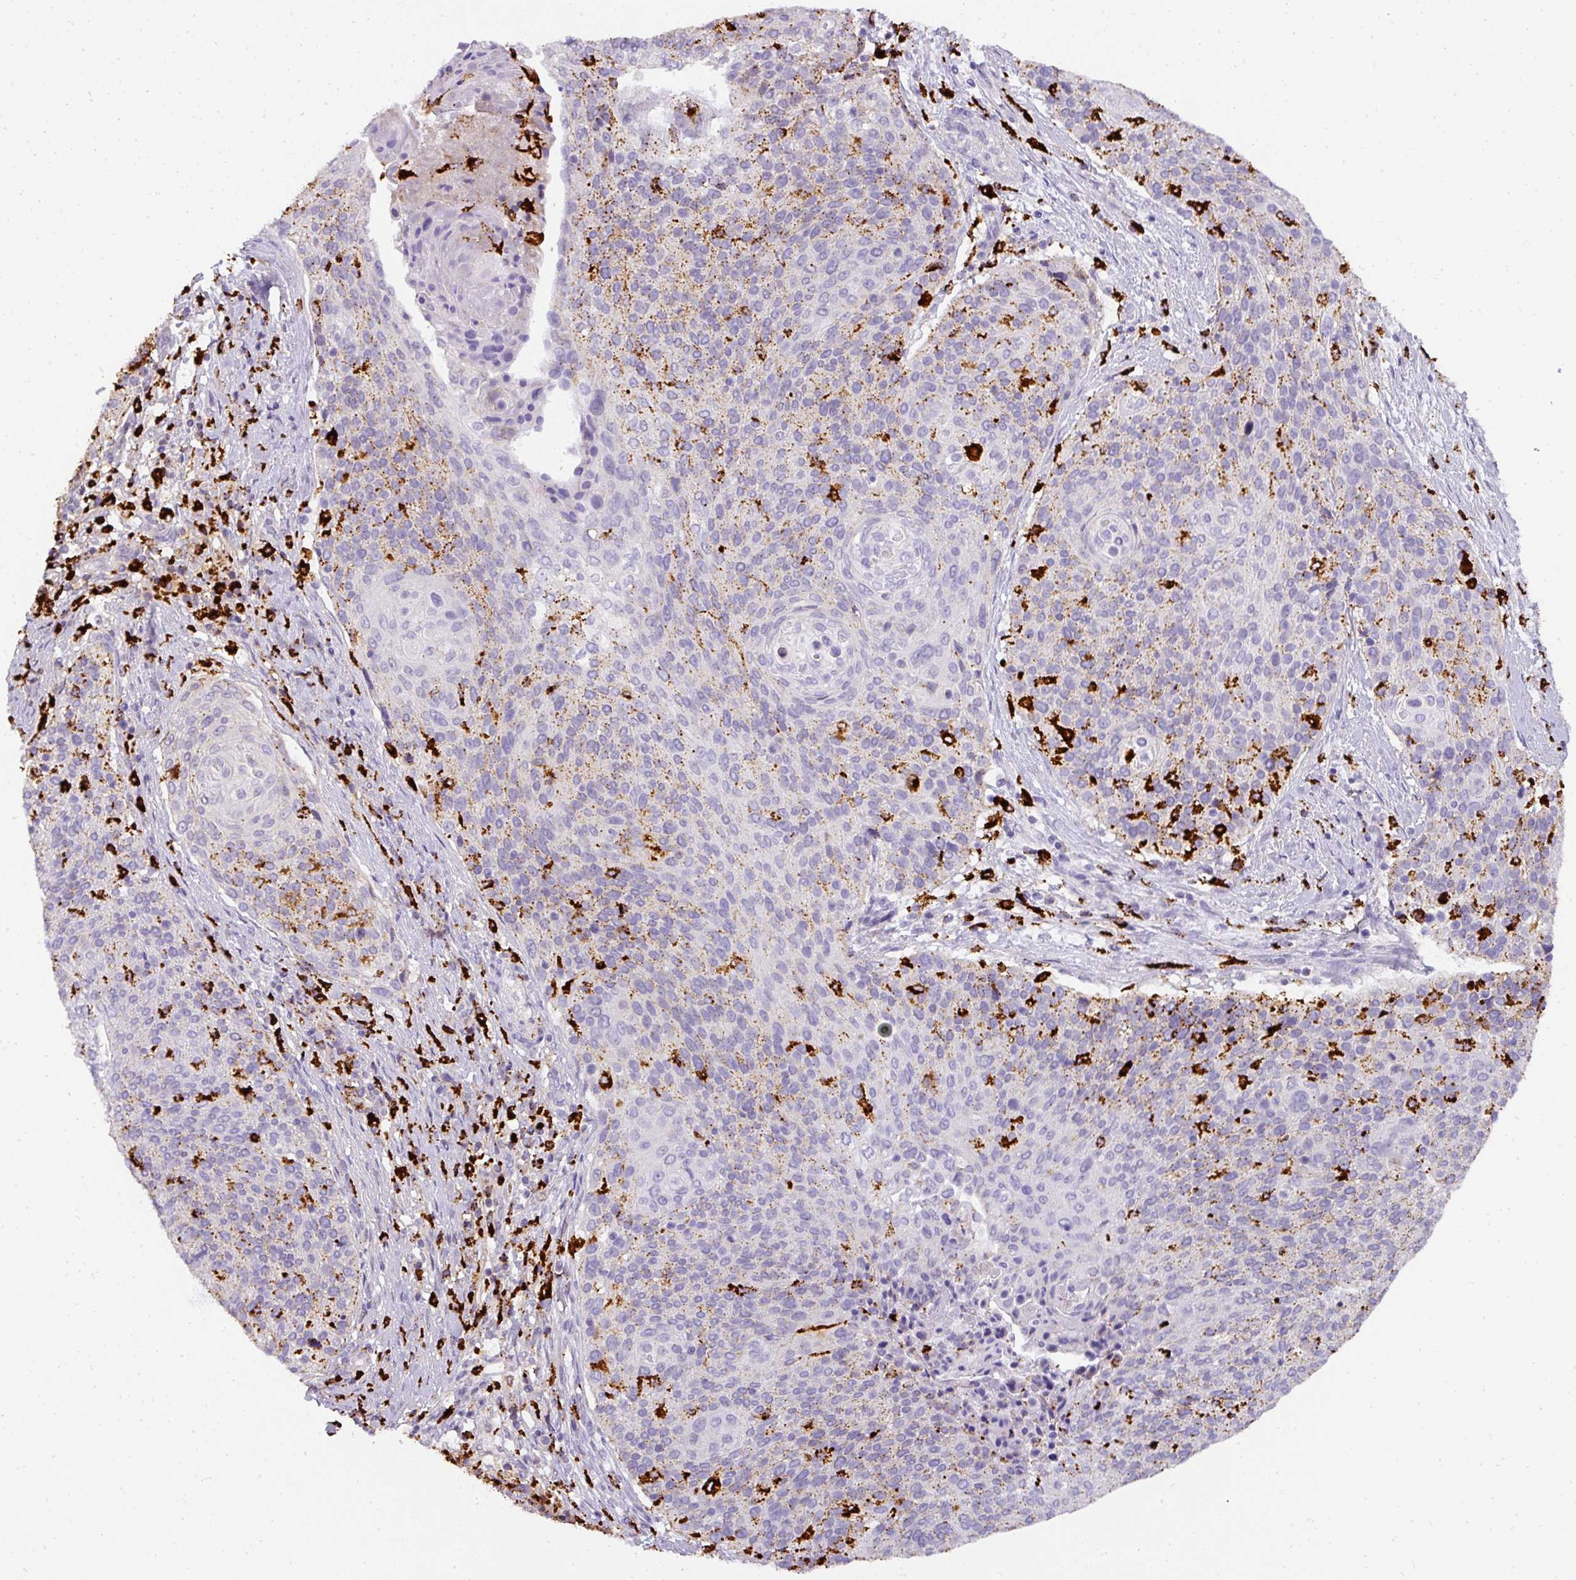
{"staining": {"intensity": "moderate", "quantity": "25%-75%", "location": "cytoplasmic/membranous"}, "tissue": "cervical cancer", "cell_type": "Tumor cells", "image_type": "cancer", "snomed": [{"axis": "morphology", "description": "Squamous cell carcinoma, NOS"}, {"axis": "topography", "description": "Cervix"}], "caption": "A medium amount of moderate cytoplasmic/membranous positivity is seen in approximately 25%-75% of tumor cells in squamous cell carcinoma (cervical) tissue.", "gene": "MMACHC", "patient": {"sex": "female", "age": 31}}